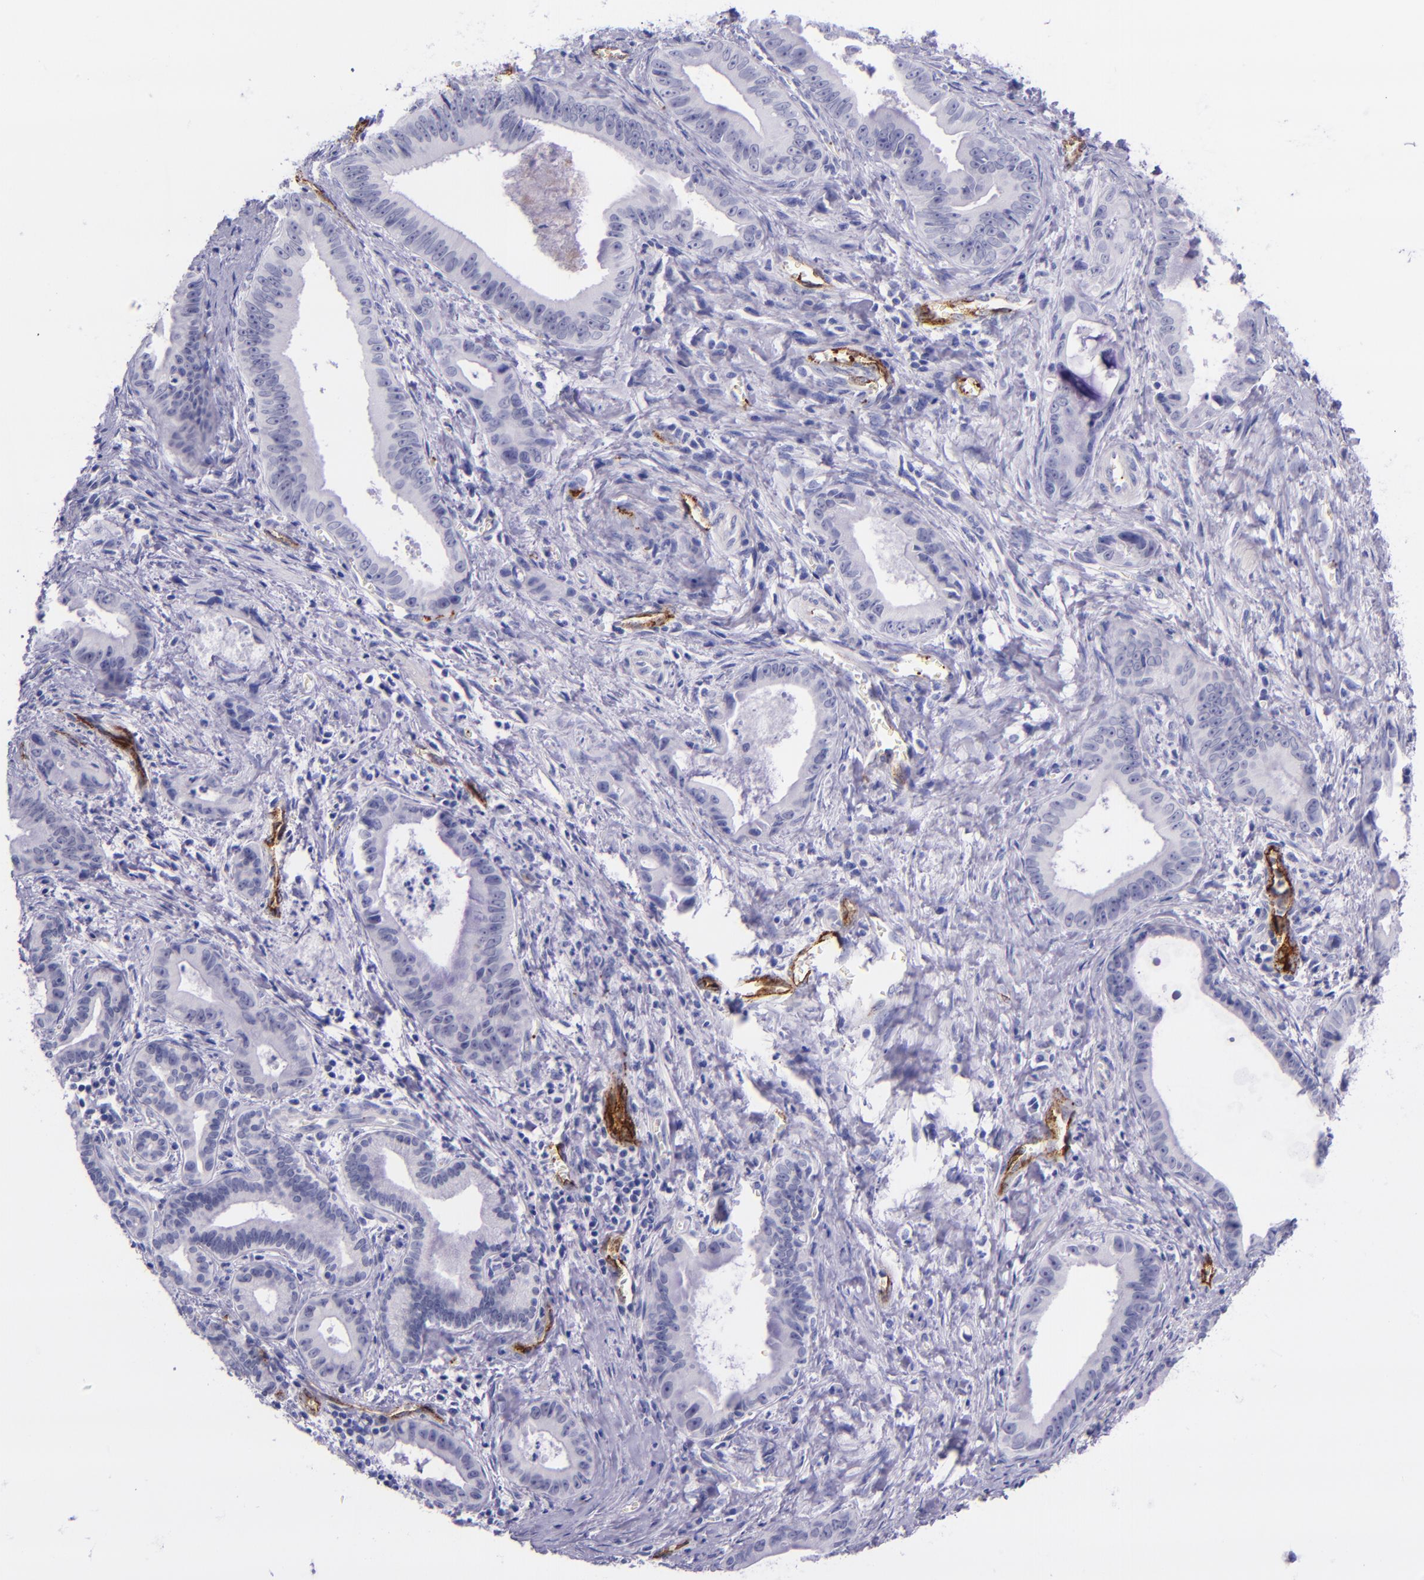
{"staining": {"intensity": "negative", "quantity": "none", "location": "none"}, "tissue": "liver cancer", "cell_type": "Tumor cells", "image_type": "cancer", "snomed": [{"axis": "morphology", "description": "Cholangiocarcinoma"}, {"axis": "topography", "description": "Liver"}], "caption": "Immunohistochemical staining of cholangiocarcinoma (liver) shows no significant positivity in tumor cells.", "gene": "SELE", "patient": {"sex": "female", "age": 55}}